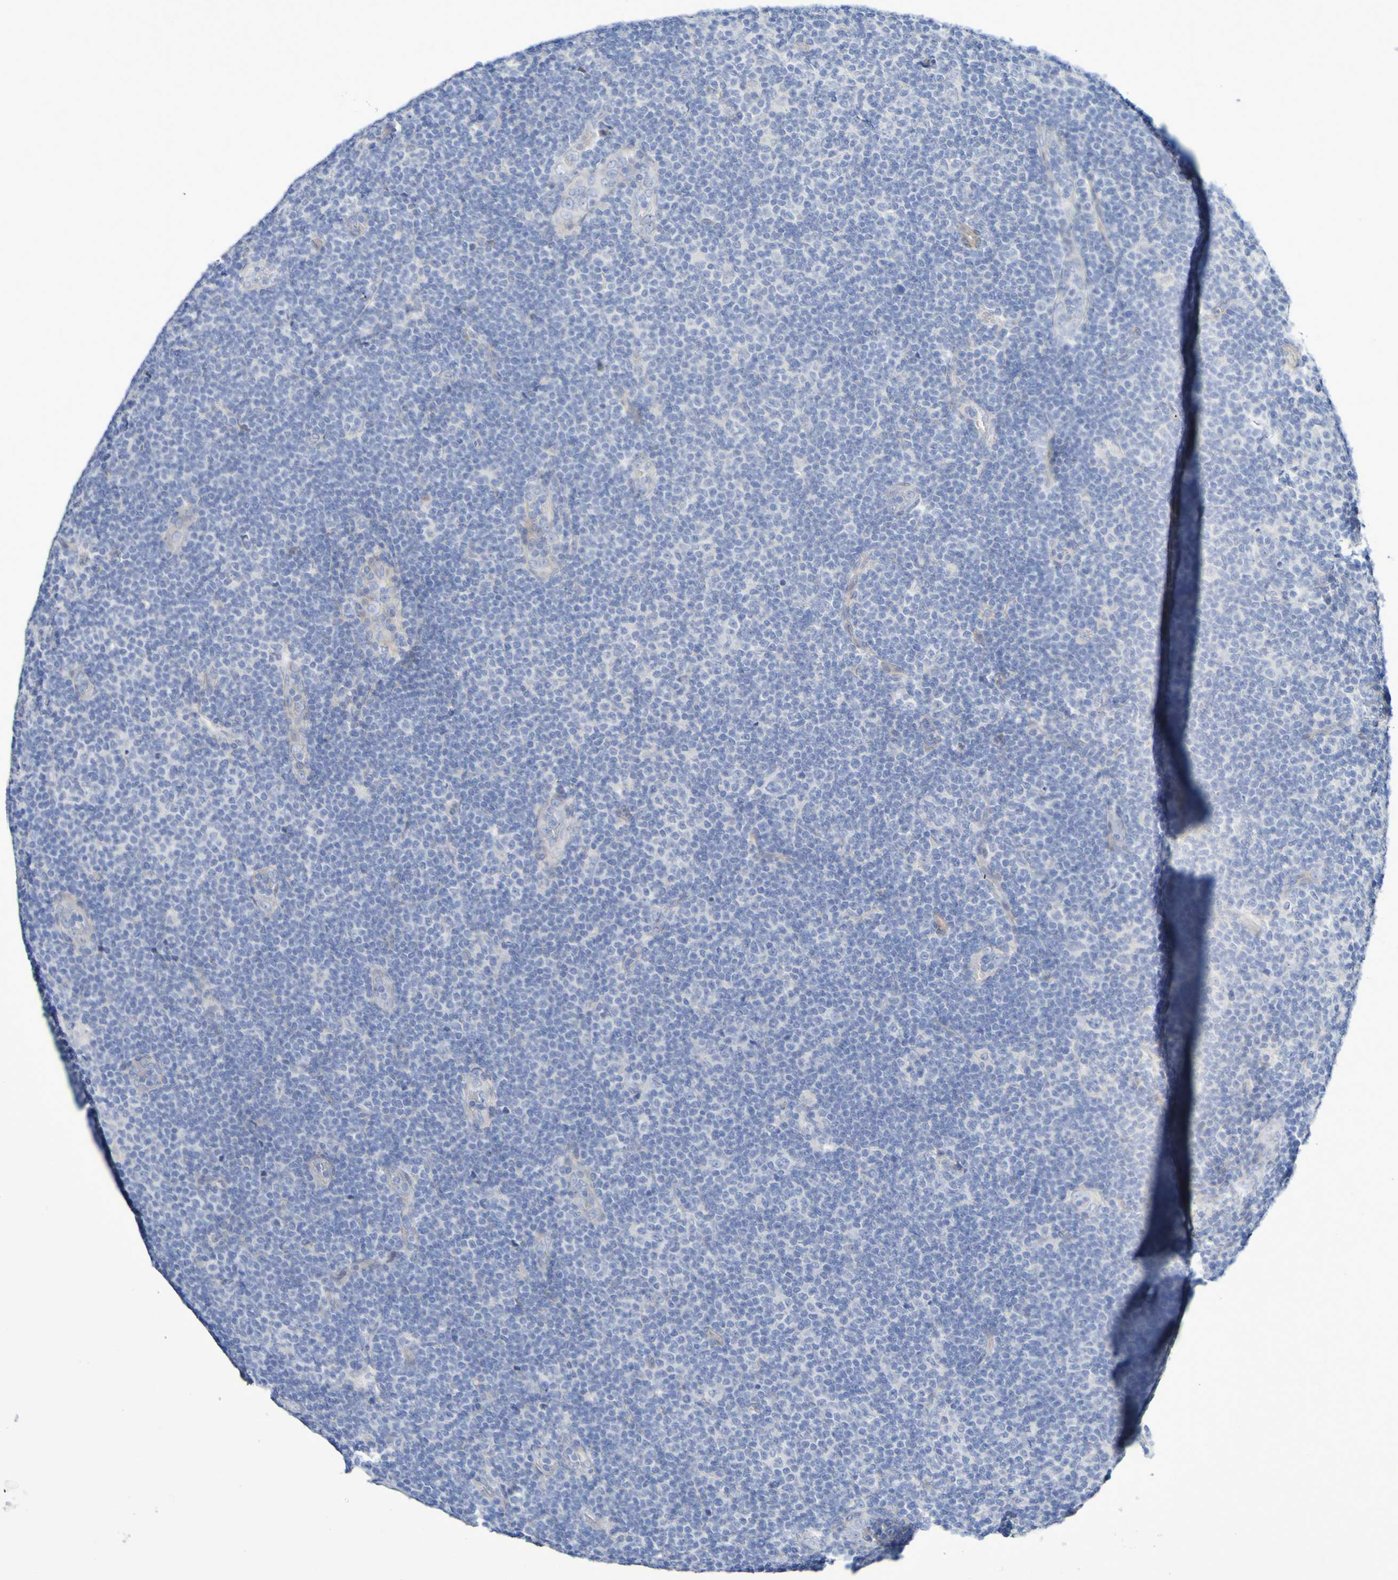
{"staining": {"intensity": "negative", "quantity": "none", "location": "none"}, "tissue": "lymphoma", "cell_type": "Tumor cells", "image_type": "cancer", "snomed": [{"axis": "morphology", "description": "Malignant lymphoma, non-Hodgkin's type, Low grade"}, {"axis": "topography", "description": "Lymph node"}], "caption": "DAB (3,3'-diaminobenzidine) immunohistochemical staining of lymphoma demonstrates no significant staining in tumor cells.", "gene": "LPP", "patient": {"sex": "male", "age": 83}}